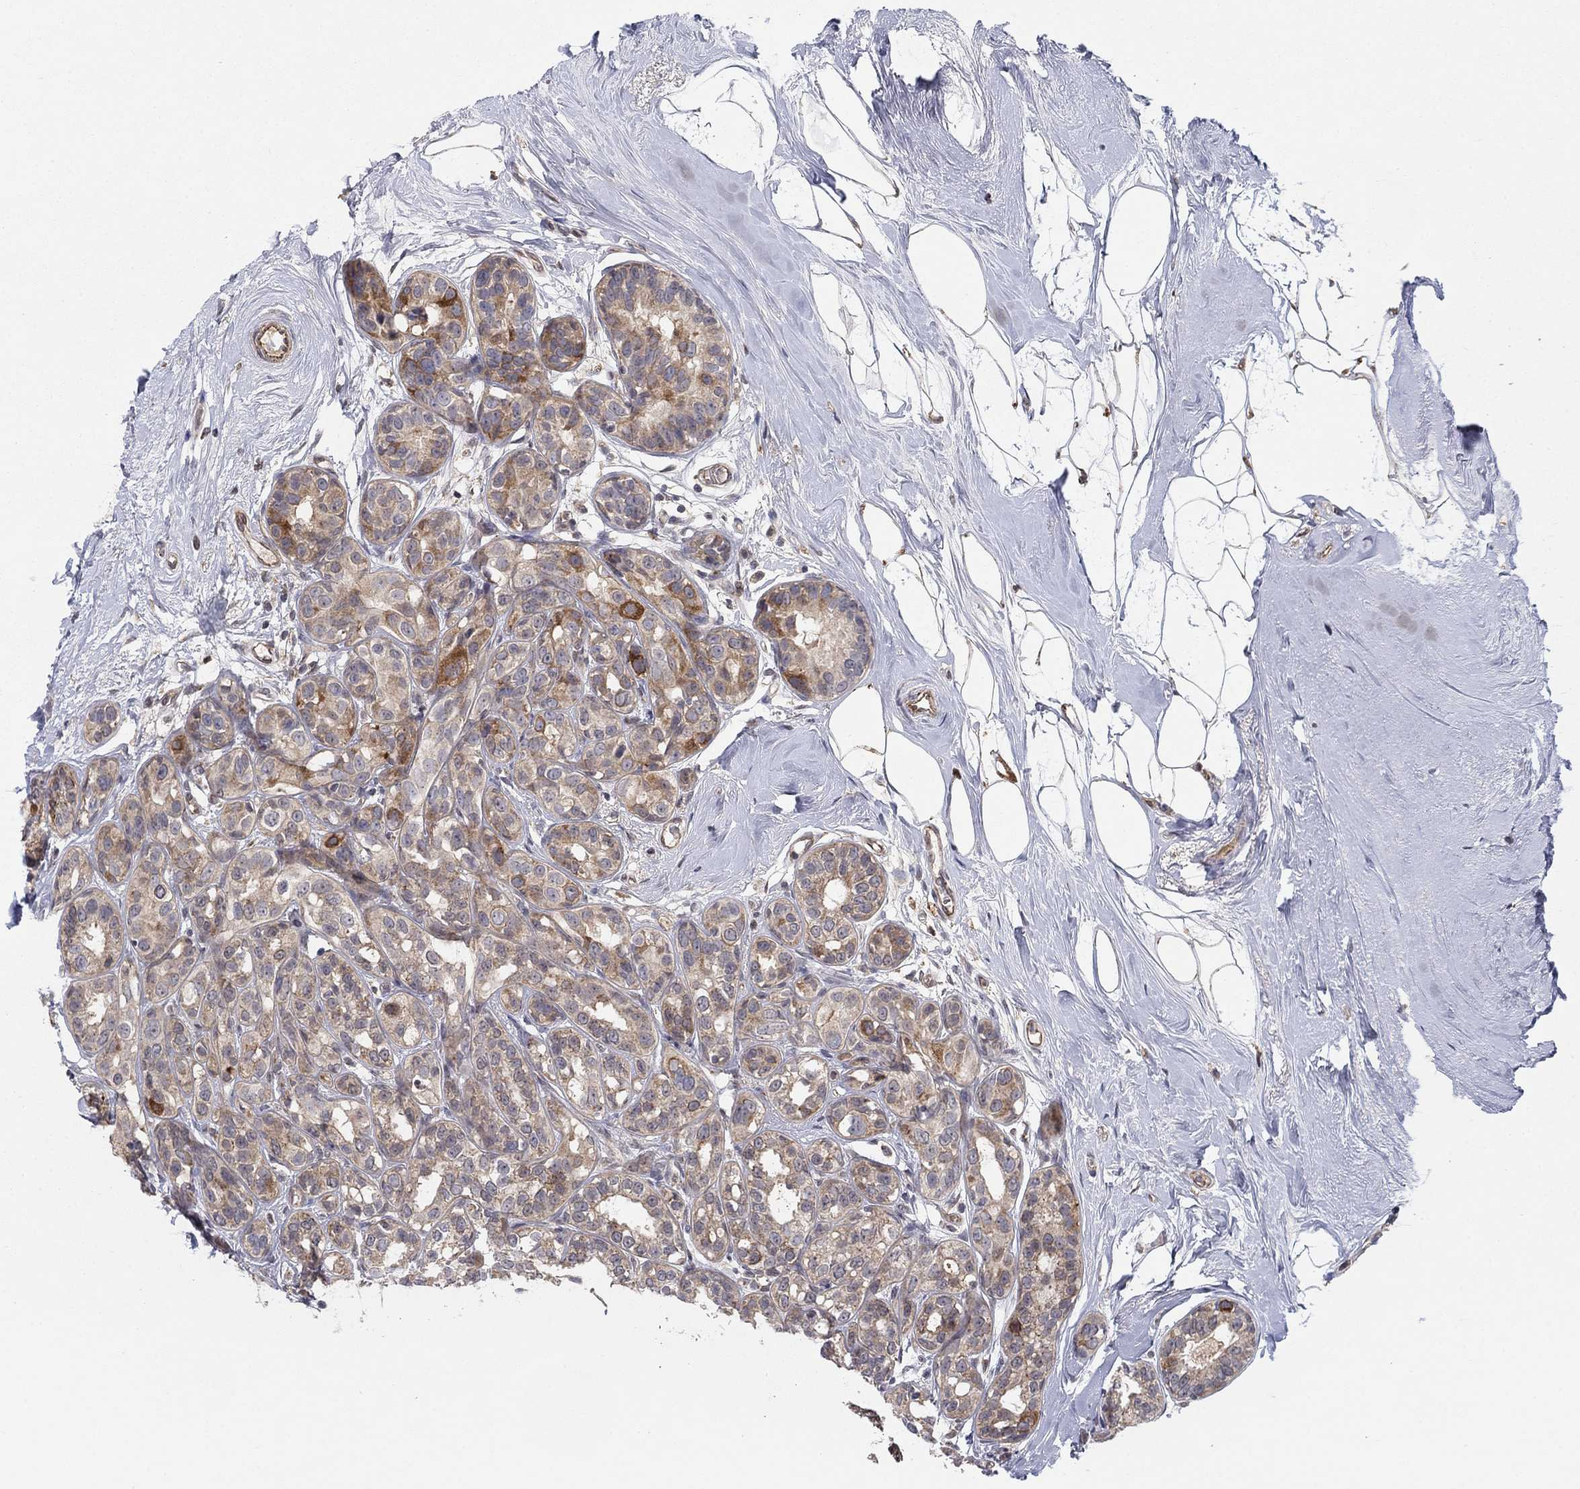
{"staining": {"intensity": "moderate", "quantity": ">75%", "location": "cytoplasmic/membranous"}, "tissue": "breast cancer", "cell_type": "Tumor cells", "image_type": "cancer", "snomed": [{"axis": "morphology", "description": "Duct carcinoma"}, {"axis": "topography", "description": "Breast"}], "caption": "Immunohistochemical staining of human breast cancer (intraductal carcinoma) shows medium levels of moderate cytoplasmic/membranous protein staining in about >75% of tumor cells.", "gene": "ZNF395", "patient": {"sex": "female", "age": 55}}